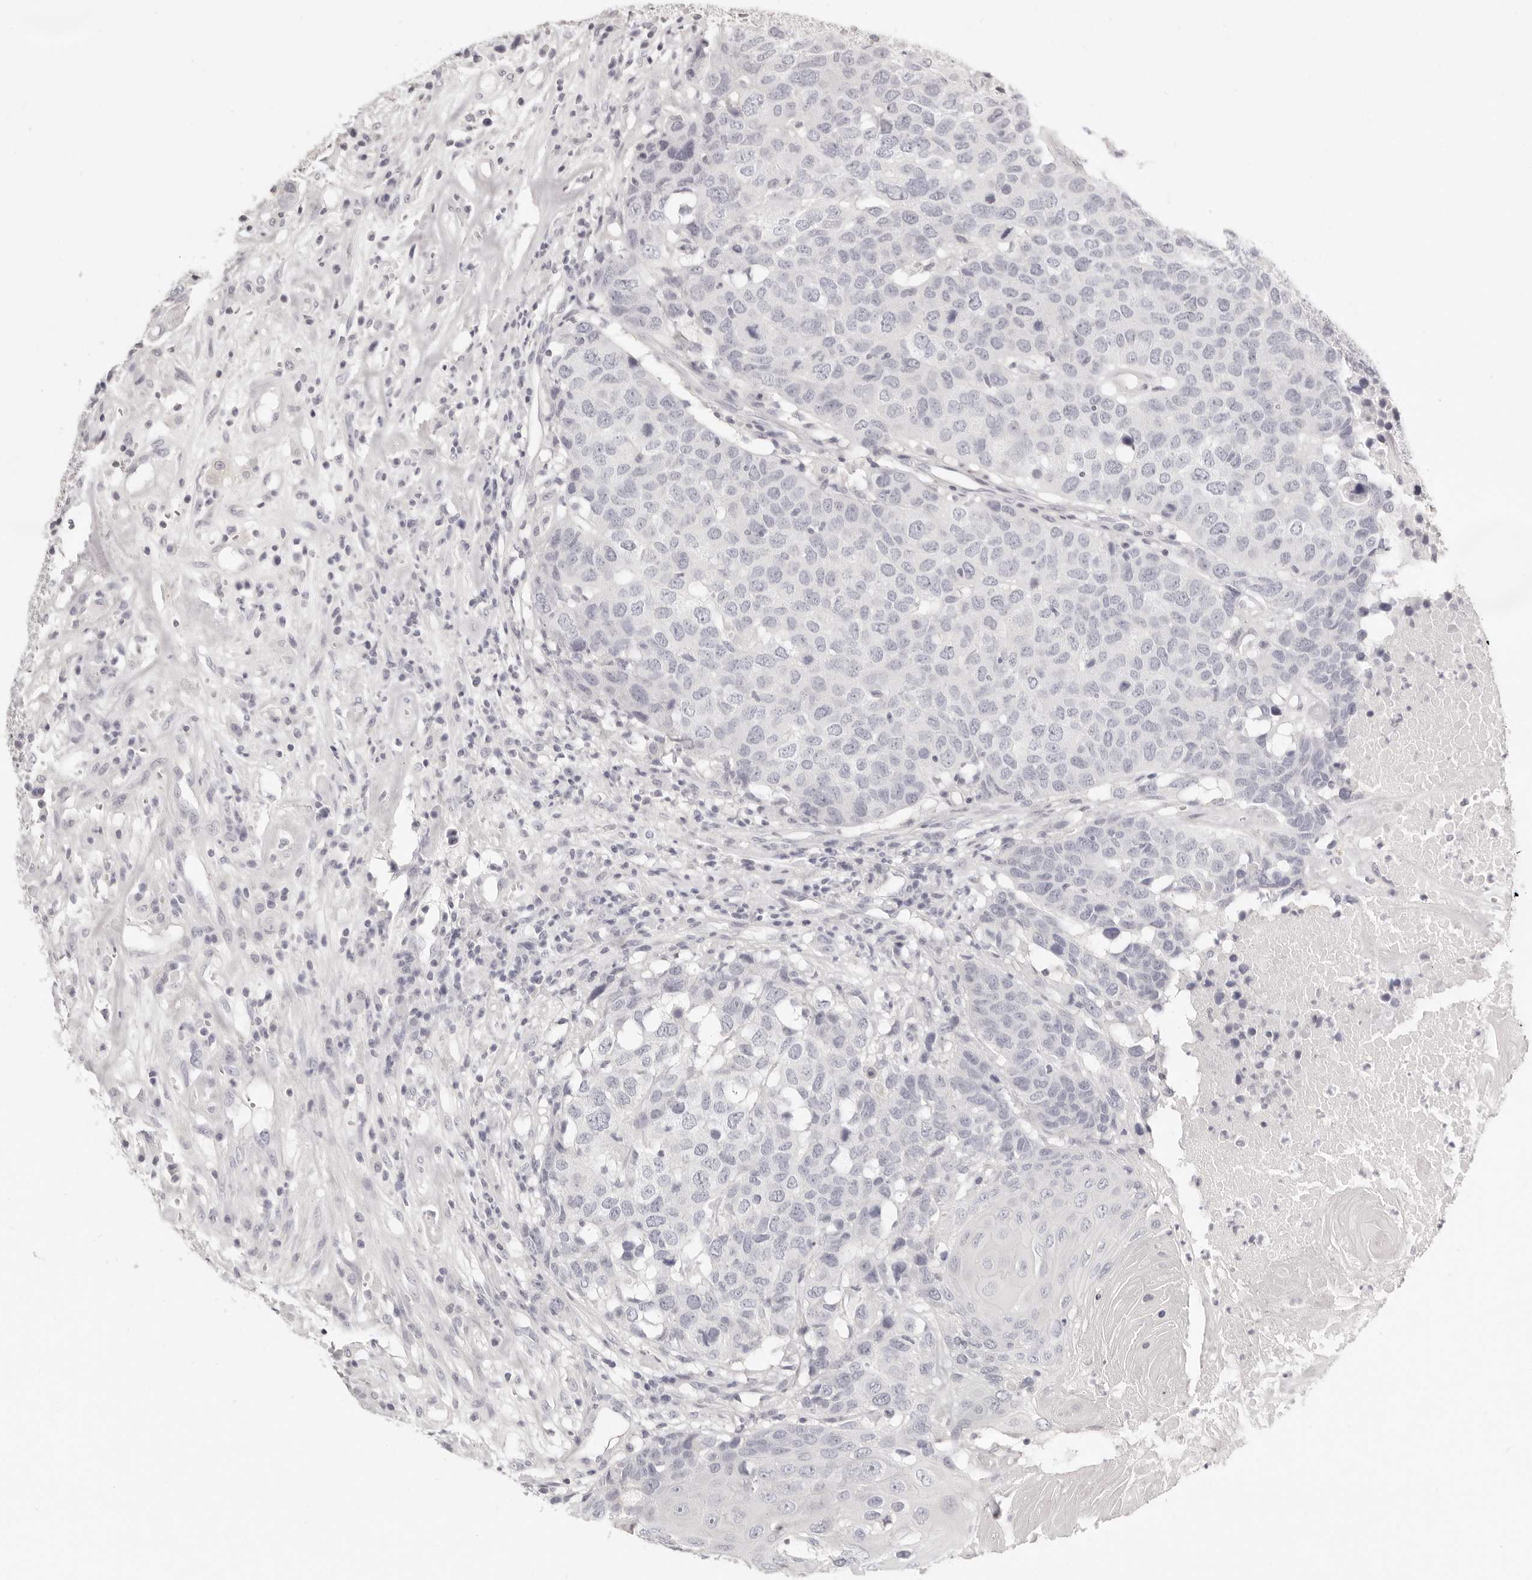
{"staining": {"intensity": "negative", "quantity": "none", "location": "none"}, "tissue": "head and neck cancer", "cell_type": "Tumor cells", "image_type": "cancer", "snomed": [{"axis": "morphology", "description": "Squamous cell carcinoma, NOS"}, {"axis": "topography", "description": "Head-Neck"}], "caption": "Head and neck squamous cell carcinoma was stained to show a protein in brown. There is no significant expression in tumor cells.", "gene": "FABP1", "patient": {"sex": "male", "age": 66}}